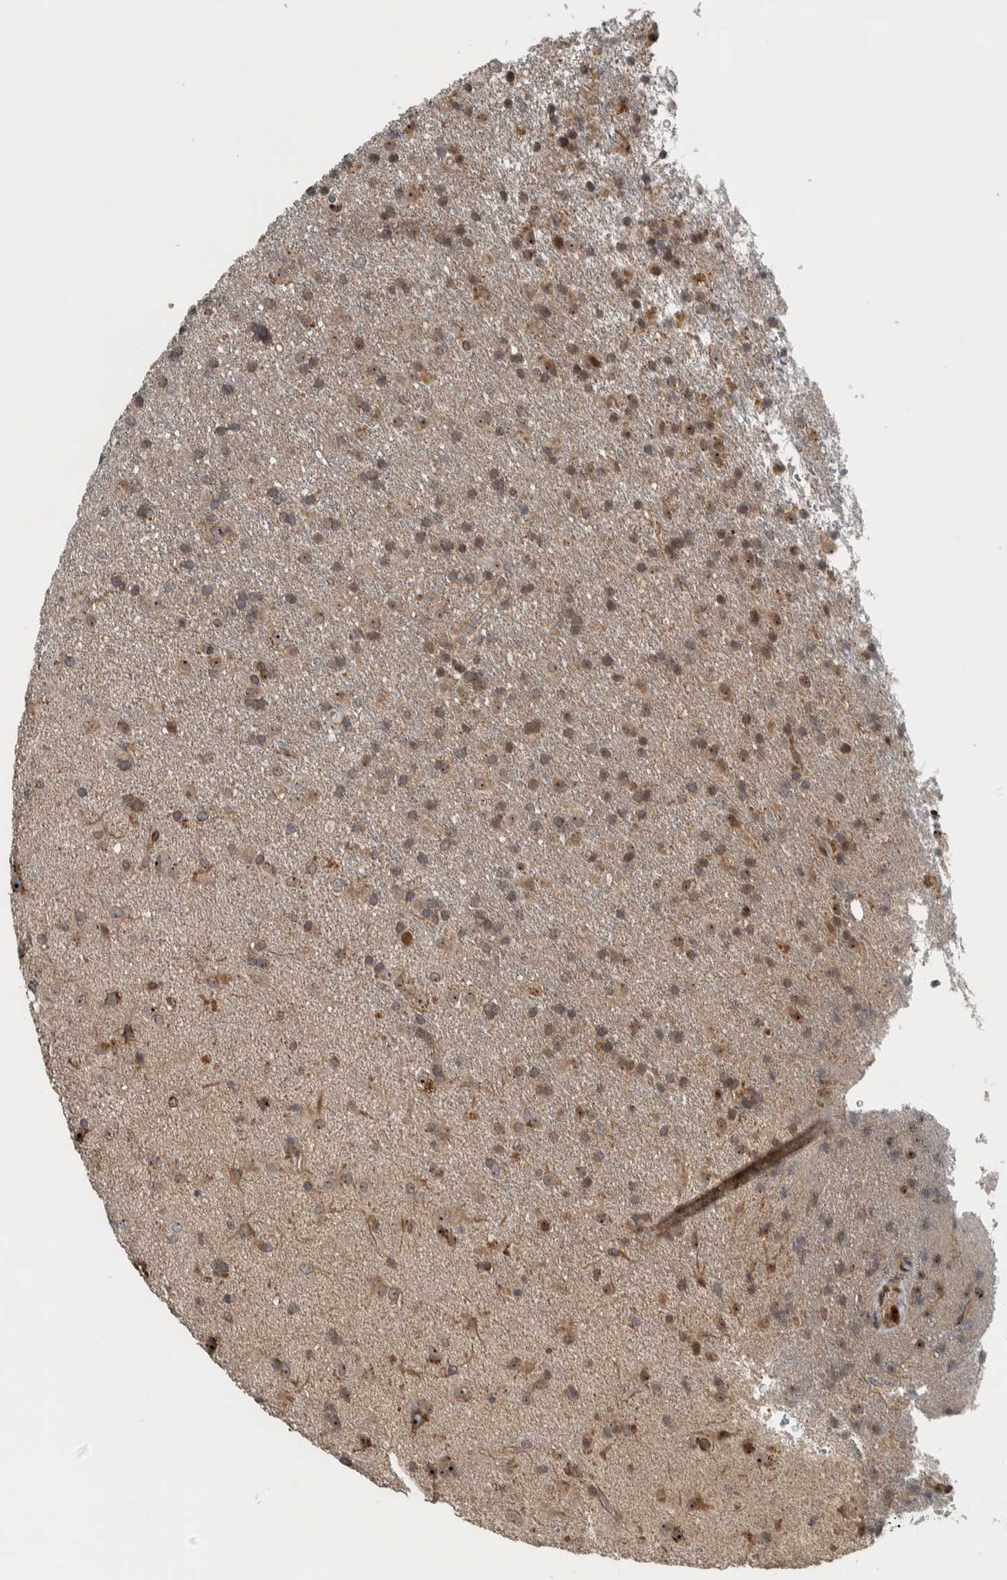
{"staining": {"intensity": "weak", "quantity": ">75%", "location": "cytoplasmic/membranous,nuclear"}, "tissue": "glioma", "cell_type": "Tumor cells", "image_type": "cancer", "snomed": [{"axis": "morphology", "description": "Glioma, malignant, Low grade"}, {"axis": "topography", "description": "Brain"}], "caption": "IHC (DAB) staining of human glioma displays weak cytoplasmic/membranous and nuclear protein expression in about >75% of tumor cells. (DAB (3,3'-diaminobenzidine) IHC, brown staining for protein, blue staining for nuclei).", "gene": "XPO5", "patient": {"sex": "male", "age": 65}}